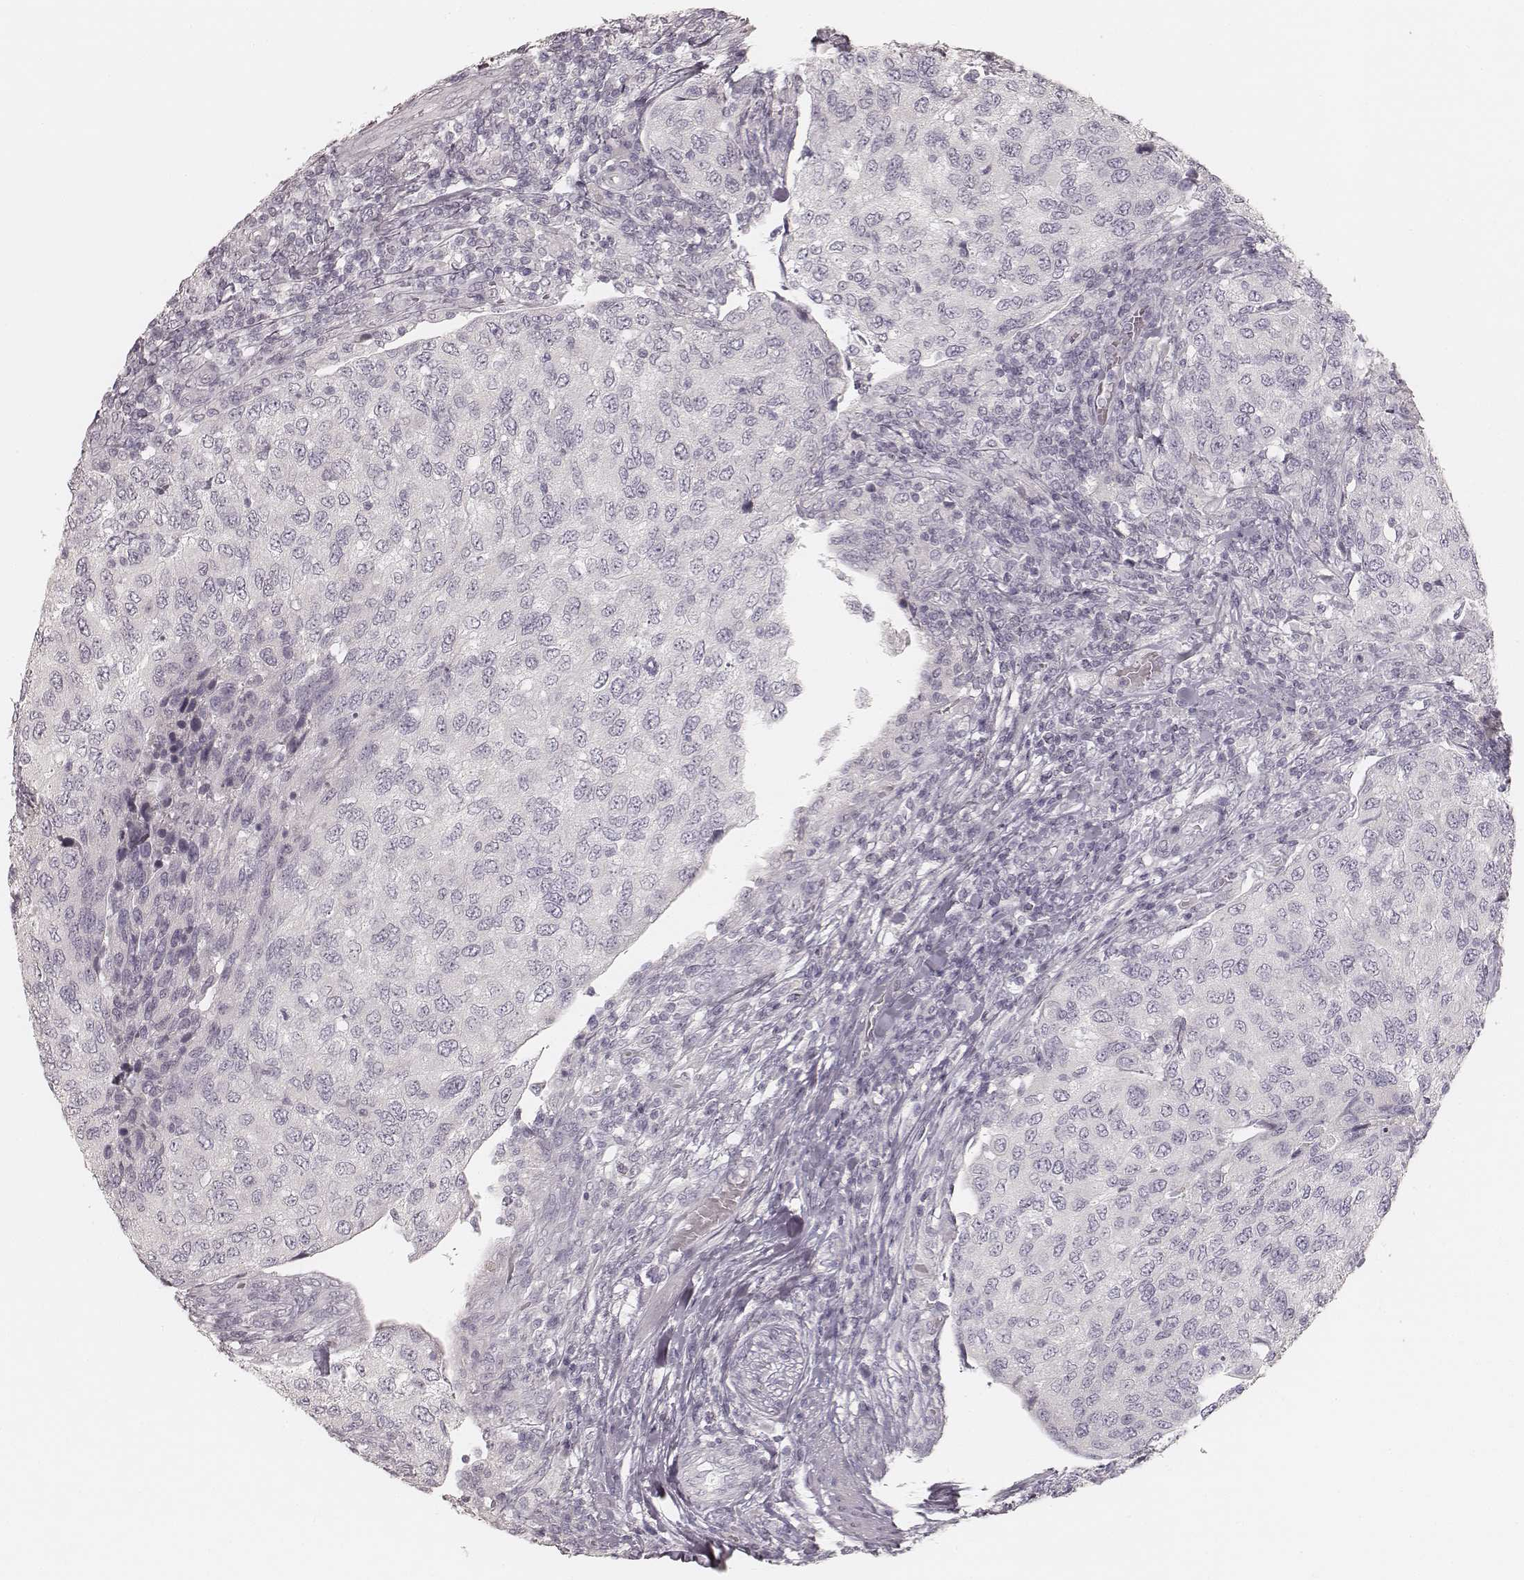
{"staining": {"intensity": "negative", "quantity": "none", "location": "none"}, "tissue": "urothelial cancer", "cell_type": "Tumor cells", "image_type": "cancer", "snomed": [{"axis": "morphology", "description": "Urothelial carcinoma, High grade"}, {"axis": "topography", "description": "Urinary bladder"}], "caption": "IHC of urothelial cancer reveals no positivity in tumor cells. (DAB IHC, high magnification).", "gene": "KRT31", "patient": {"sex": "female", "age": 78}}